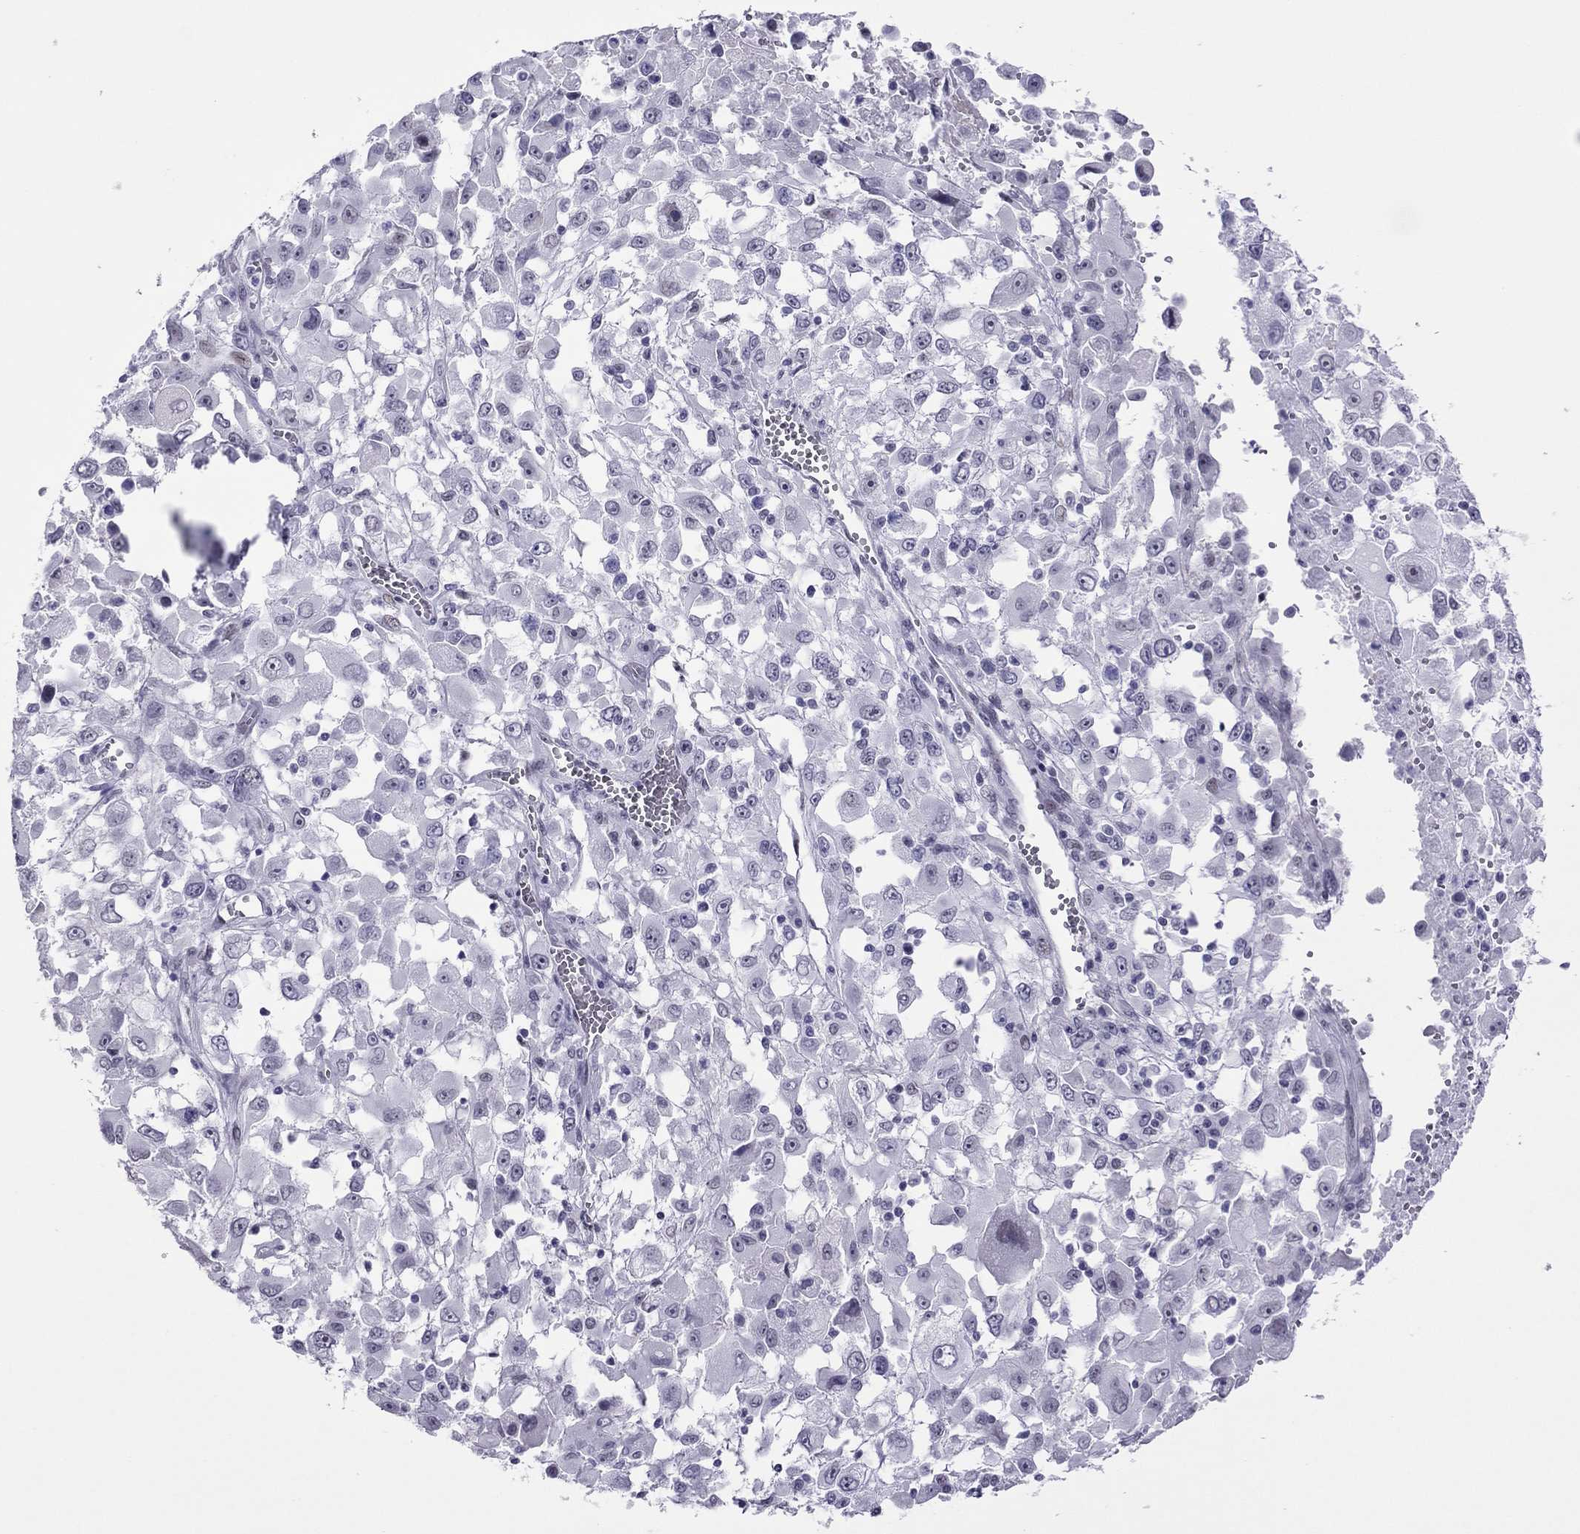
{"staining": {"intensity": "negative", "quantity": "none", "location": "none"}, "tissue": "melanoma", "cell_type": "Tumor cells", "image_type": "cancer", "snomed": [{"axis": "morphology", "description": "Malignant melanoma, Metastatic site"}, {"axis": "topography", "description": "Soft tissue"}], "caption": "Protein analysis of malignant melanoma (metastatic site) displays no significant staining in tumor cells.", "gene": "ZNF646", "patient": {"sex": "male", "age": 50}}